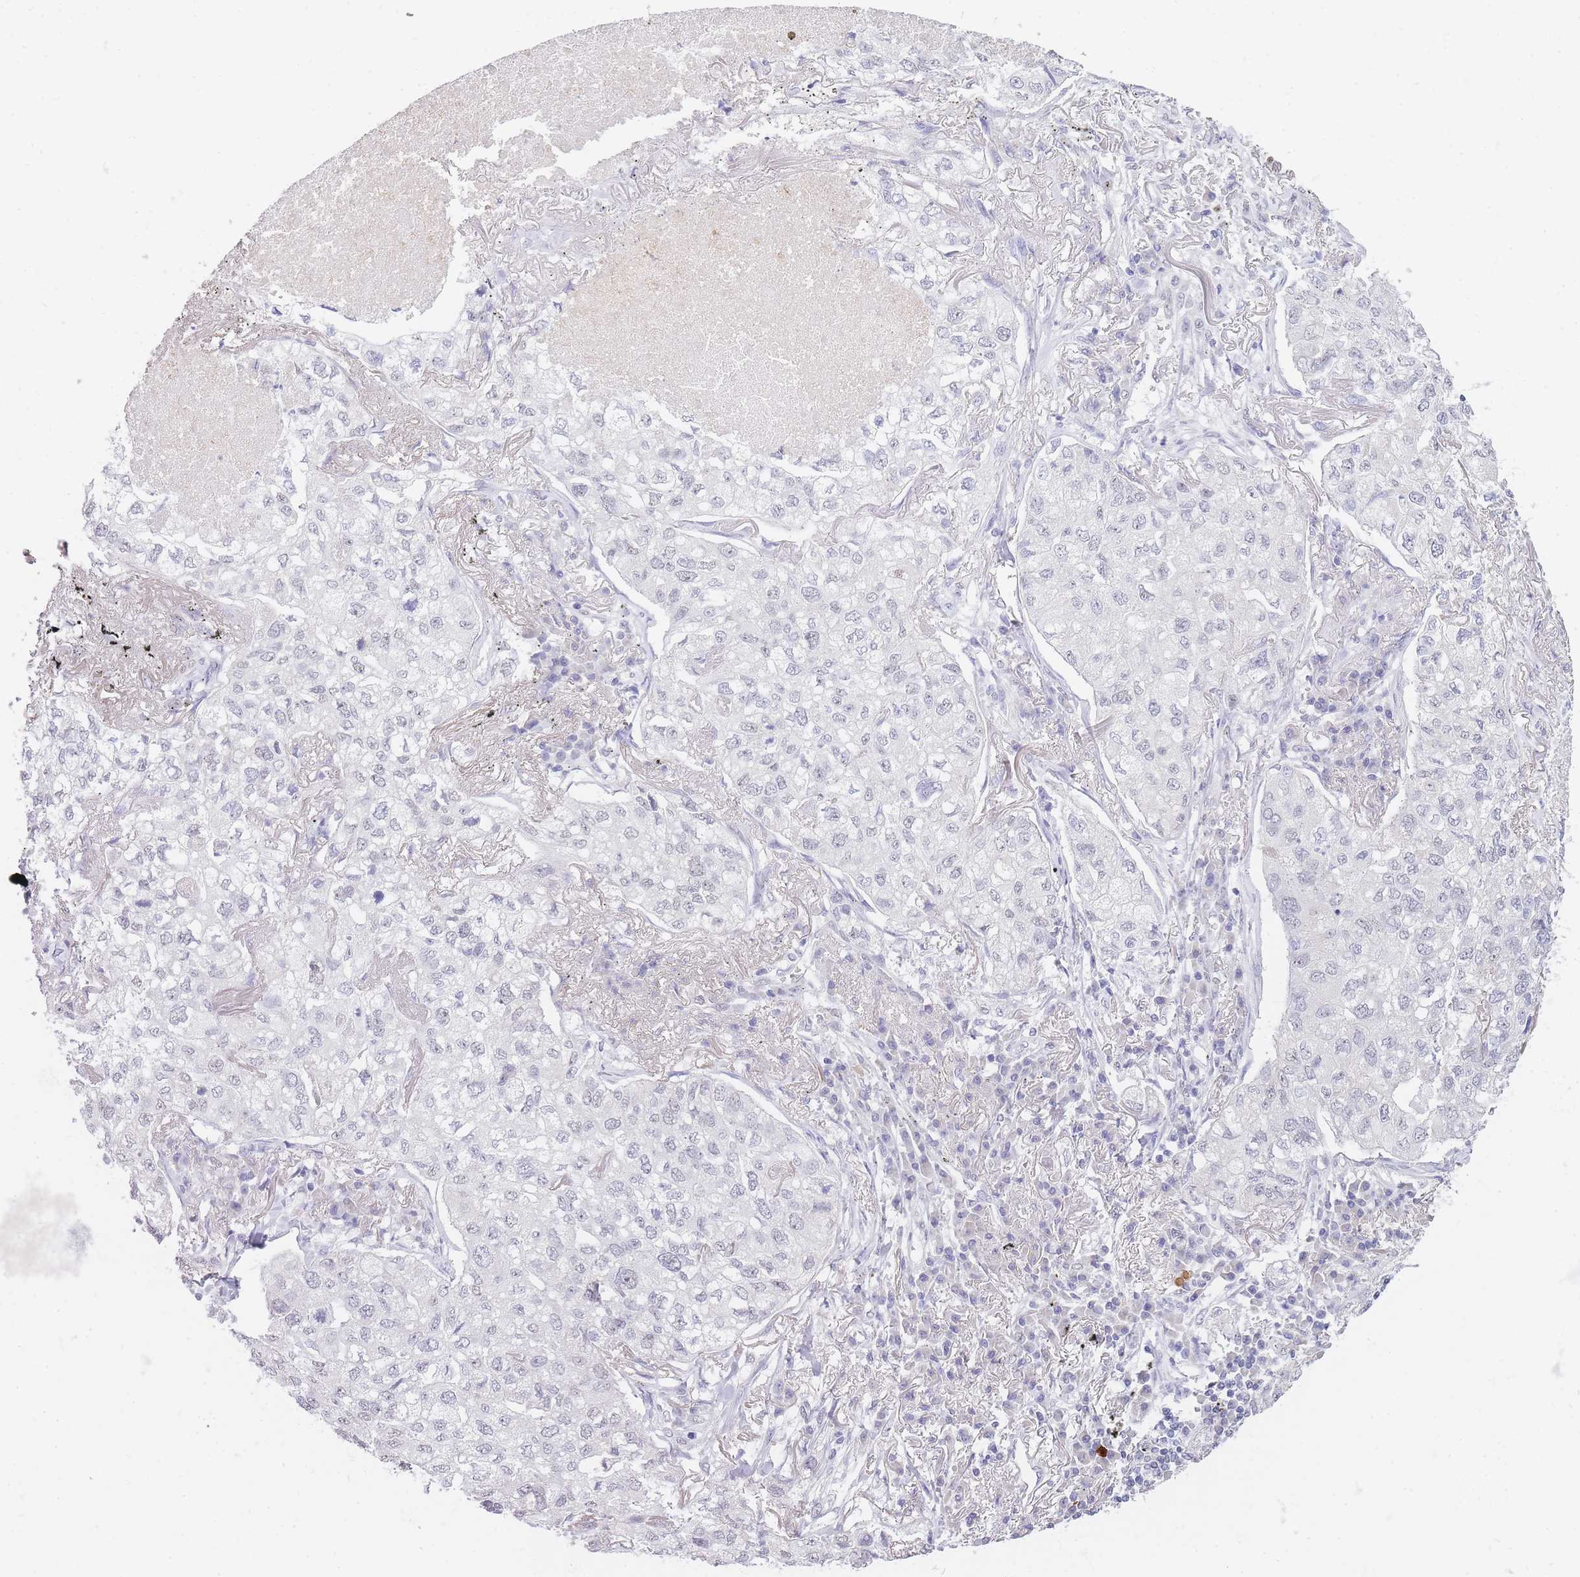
{"staining": {"intensity": "negative", "quantity": "none", "location": "none"}, "tissue": "lung cancer", "cell_type": "Tumor cells", "image_type": "cancer", "snomed": [{"axis": "morphology", "description": "Adenocarcinoma, NOS"}, {"axis": "topography", "description": "Lung"}], "caption": "Tumor cells show no significant positivity in adenocarcinoma (lung). (DAB (3,3'-diaminobenzidine) immunohistochemistry with hematoxylin counter stain).", "gene": "FRAT2", "patient": {"sex": "male", "age": 65}}